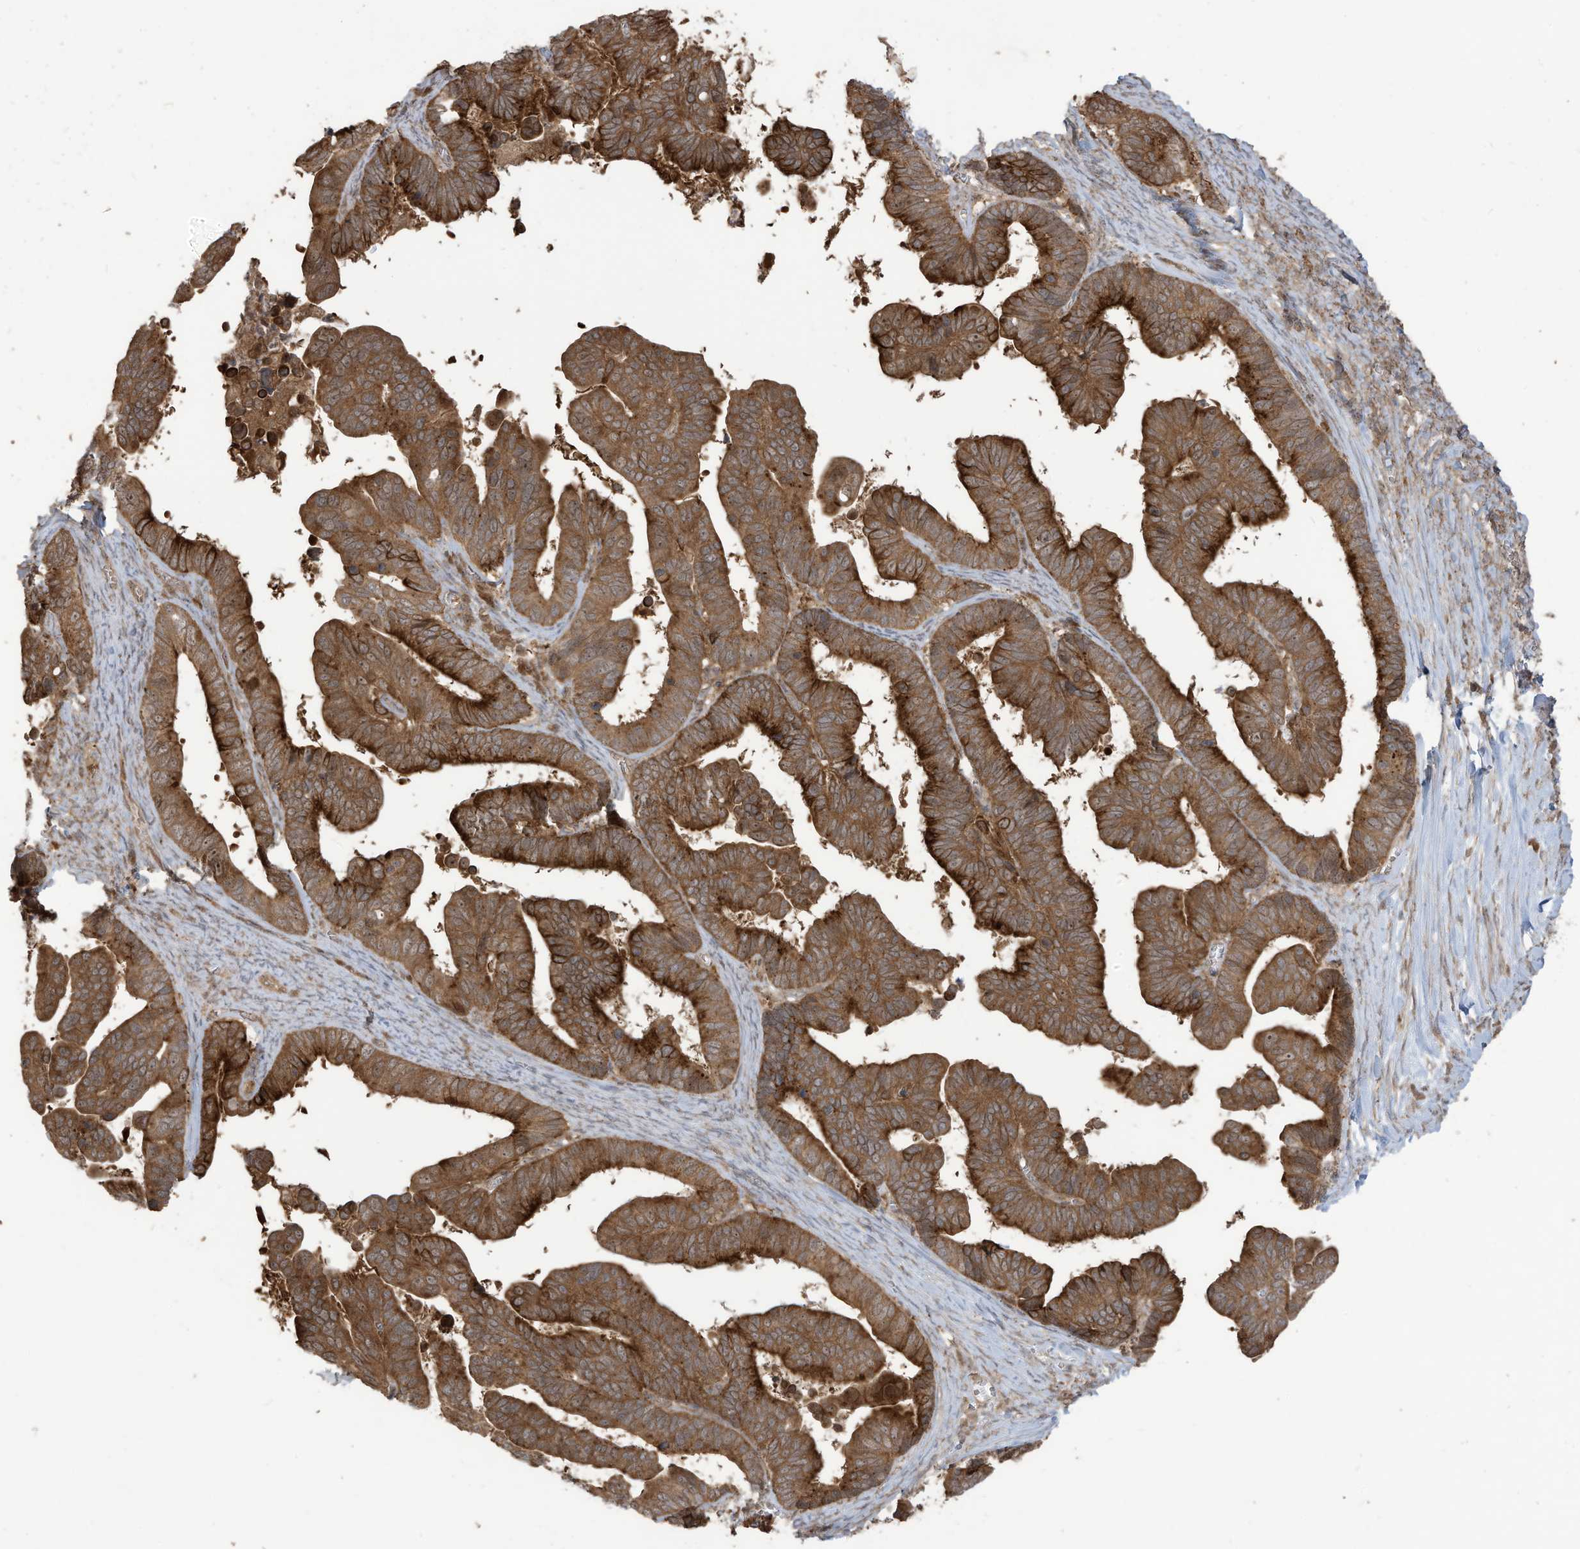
{"staining": {"intensity": "strong", "quantity": ">75%", "location": "cytoplasmic/membranous,nuclear"}, "tissue": "ovarian cancer", "cell_type": "Tumor cells", "image_type": "cancer", "snomed": [{"axis": "morphology", "description": "Cystadenocarcinoma, serous, NOS"}, {"axis": "topography", "description": "Ovary"}], "caption": "Approximately >75% of tumor cells in human serous cystadenocarcinoma (ovarian) show strong cytoplasmic/membranous and nuclear protein staining as visualized by brown immunohistochemical staining.", "gene": "CARF", "patient": {"sex": "female", "age": 56}}